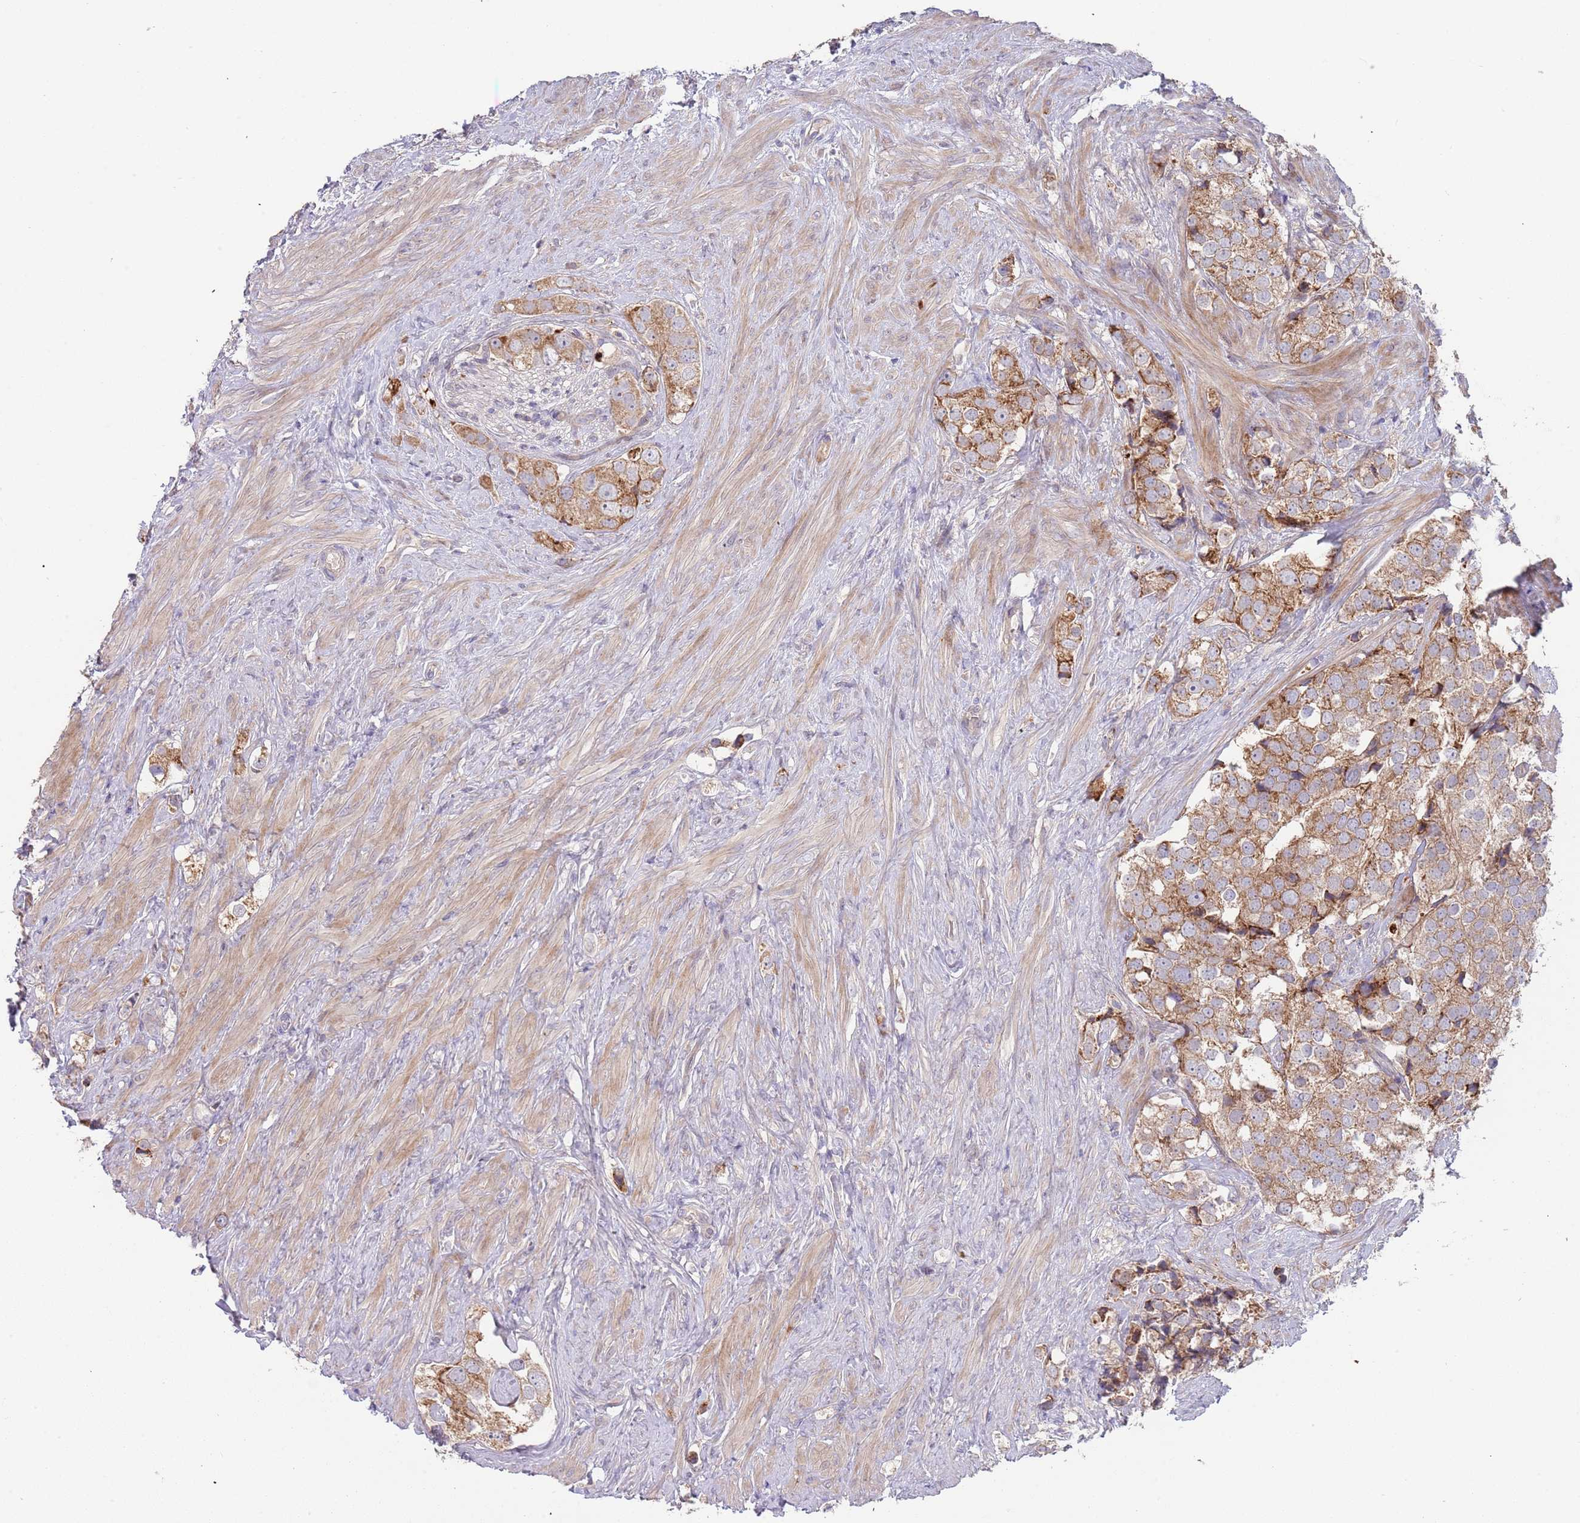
{"staining": {"intensity": "moderate", "quantity": ">75%", "location": "cytoplasmic/membranous"}, "tissue": "prostate cancer", "cell_type": "Tumor cells", "image_type": "cancer", "snomed": [{"axis": "morphology", "description": "Adenocarcinoma, High grade"}, {"axis": "topography", "description": "Prostate"}], "caption": "Immunohistochemical staining of human prostate cancer displays medium levels of moderate cytoplasmic/membranous protein expression in approximately >75% of tumor cells.", "gene": "ABCC10", "patient": {"sex": "male", "age": 49}}